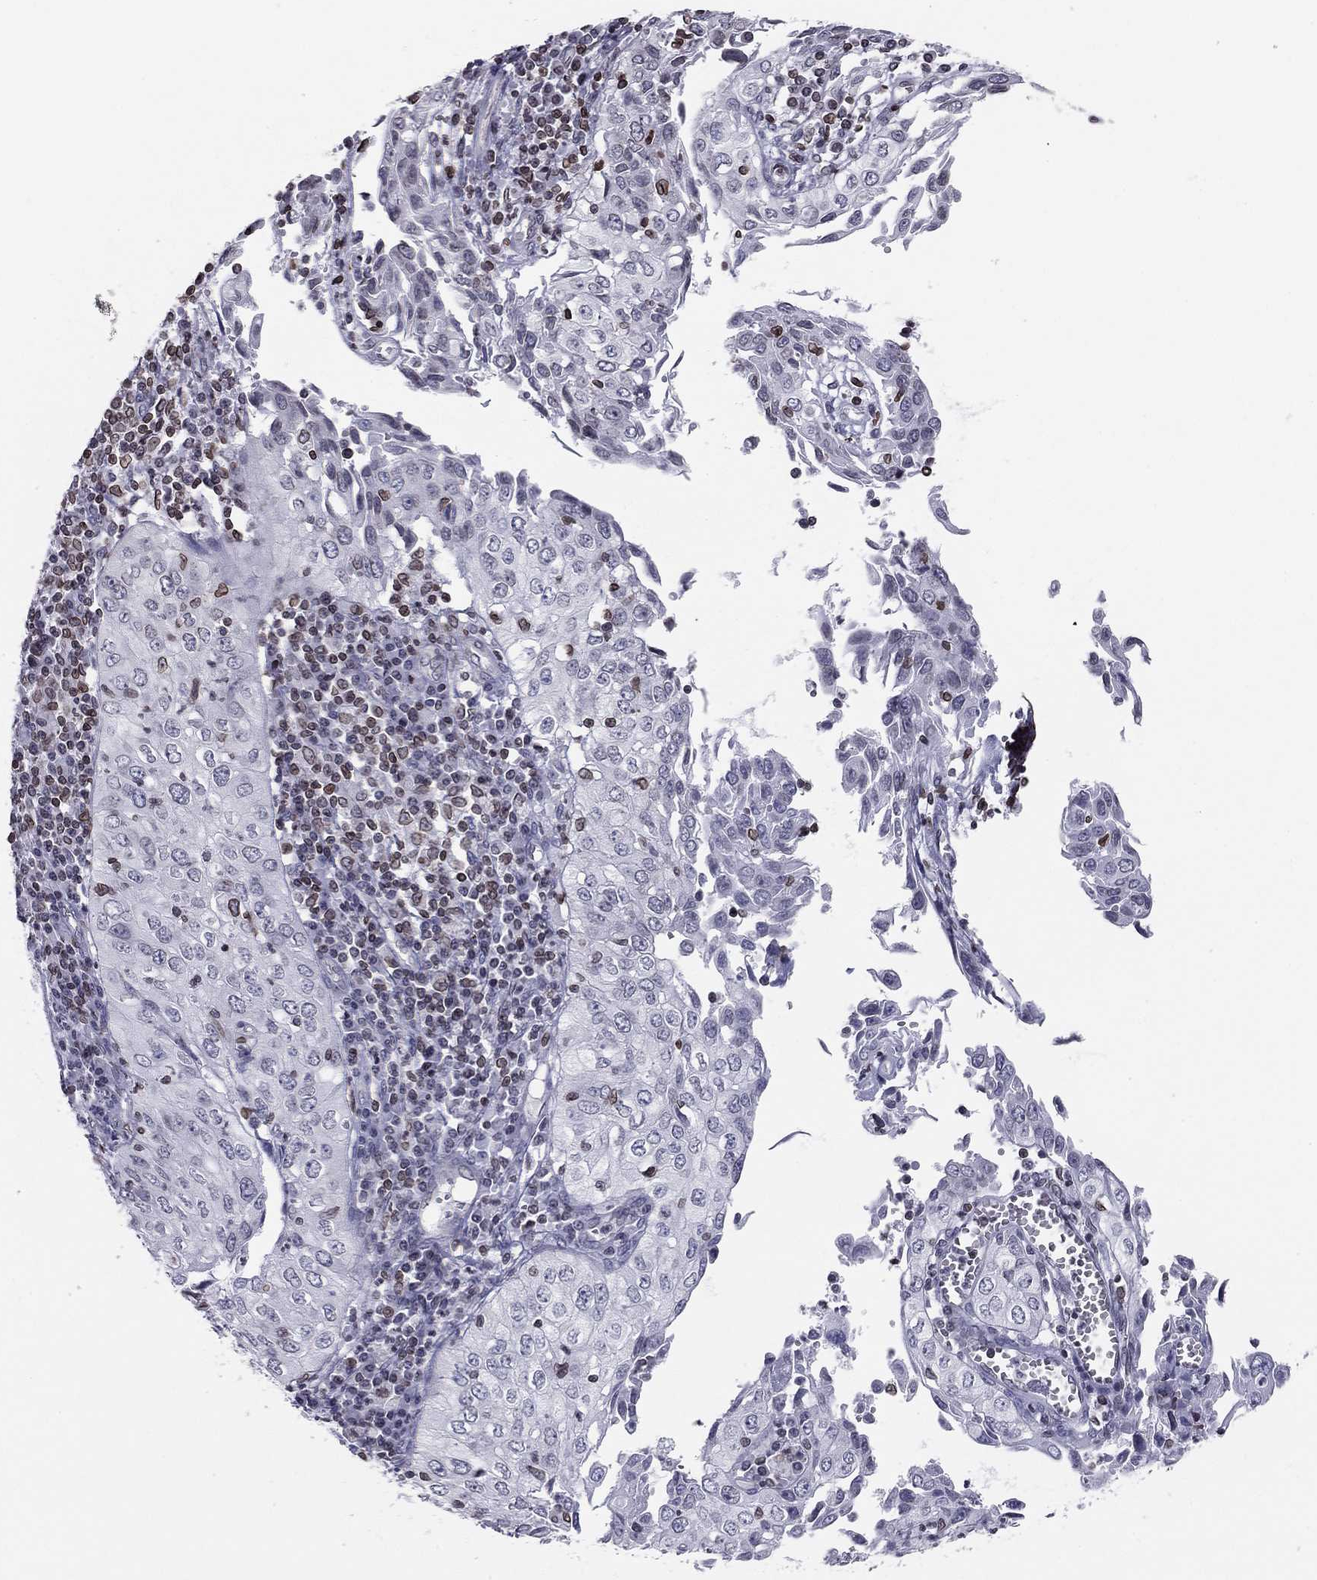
{"staining": {"intensity": "negative", "quantity": "none", "location": "none"}, "tissue": "cervical cancer", "cell_type": "Tumor cells", "image_type": "cancer", "snomed": [{"axis": "morphology", "description": "Squamous cell carcinoma, NOS"}, {"axis": "topography", "description": "Cervix"}], "caption": "Immunohistochemistry (IHC) photomicrograph of human squamous cell carcinoma (cervical) stained for a protein (brown), which reveals no staining in tumor cells.", "gene": "ESPL1", "patient": {"sex": "female", "age": 24}}